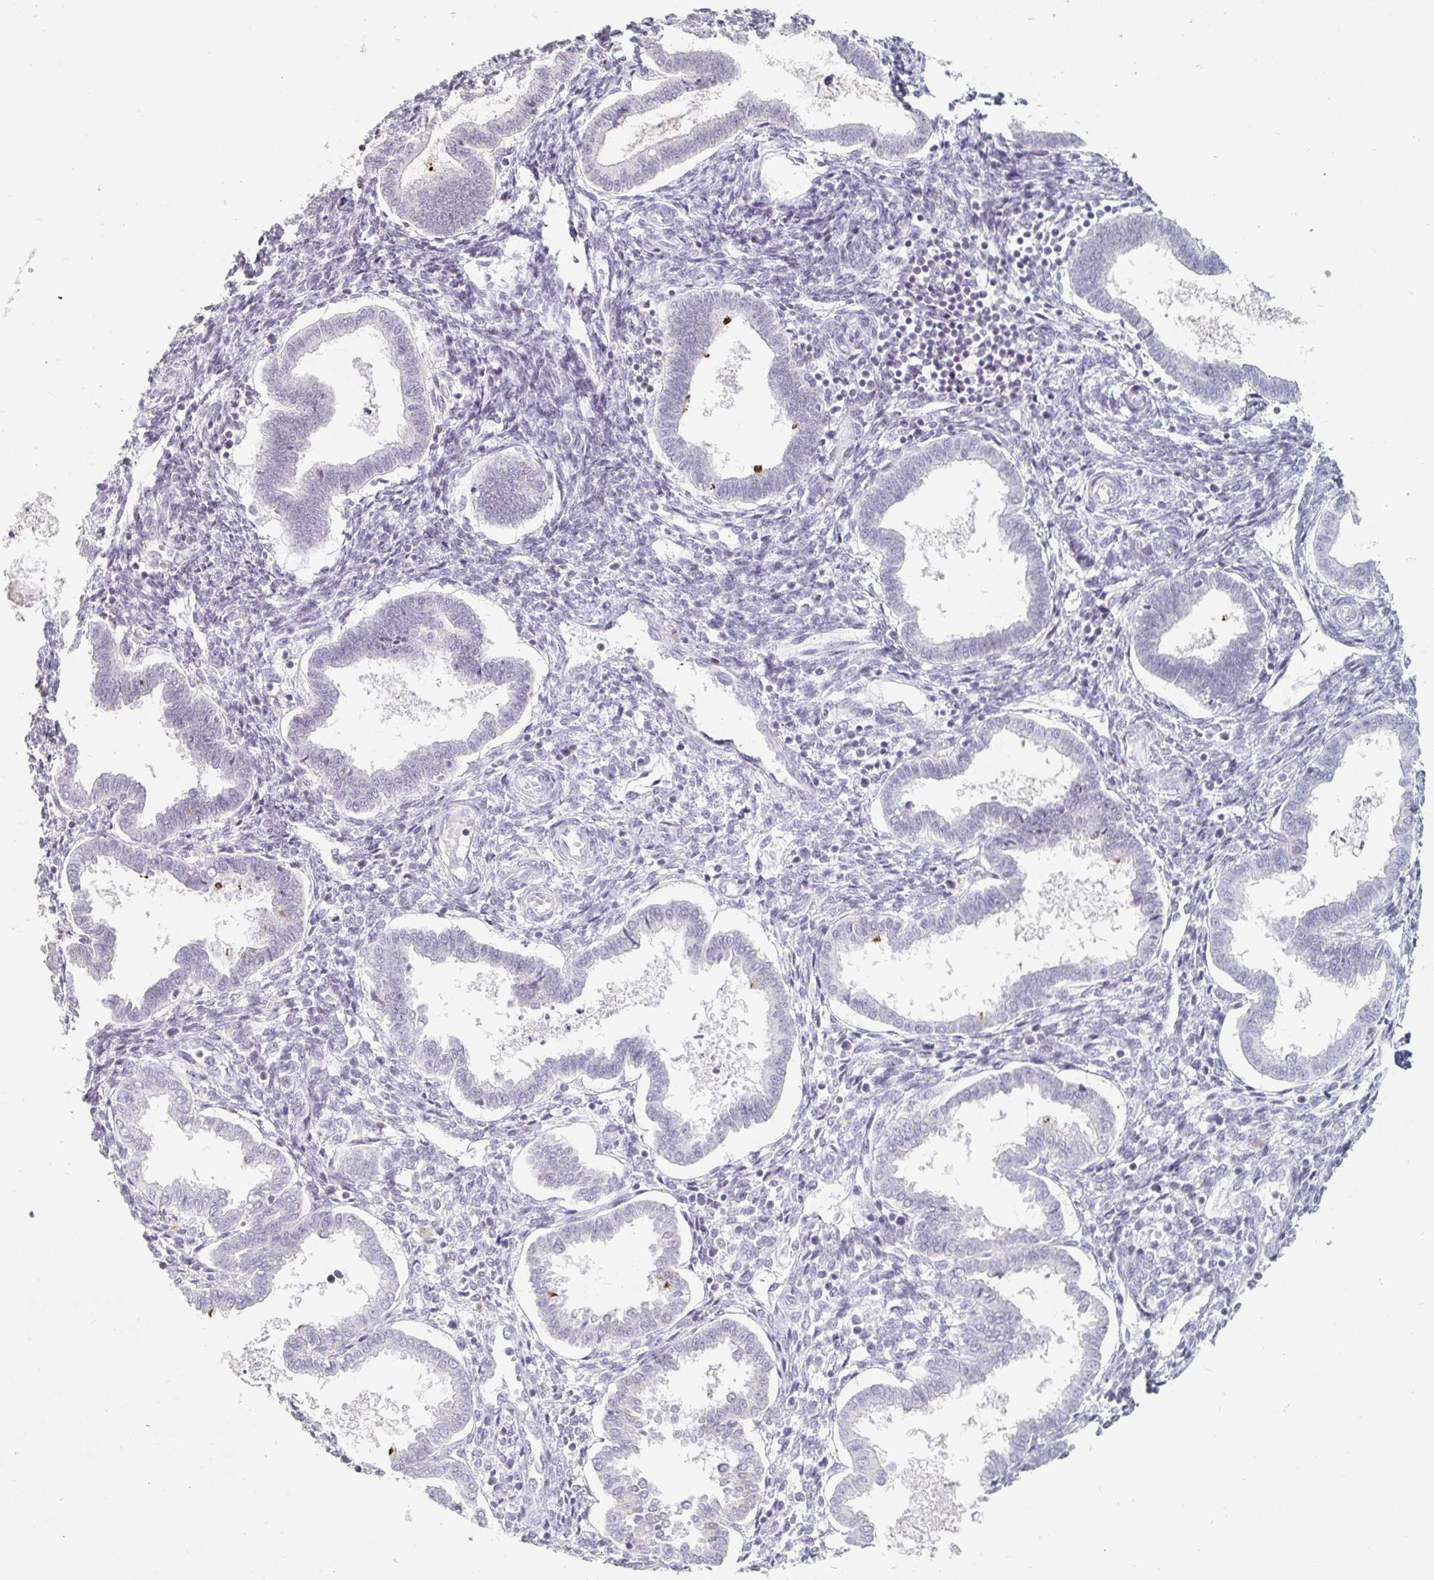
{"staining": {"intensity": "negative", "quantity": "none", "location": "none"}, "tissue": "endometrium", "cell_type": "Cells in endometrial stroma", "image_type": "normal", "snomed": [{"axis": "morphology", "description": "Normal tissue, NOS"}, {"axis": "topography", "description": "Endometrium"}], "caption": "IHC of normal endometrium exhibits no positivity in cells in endometrial stroma.", "gene": "NME9", "patient": {"sex": "female", "age": 24}}